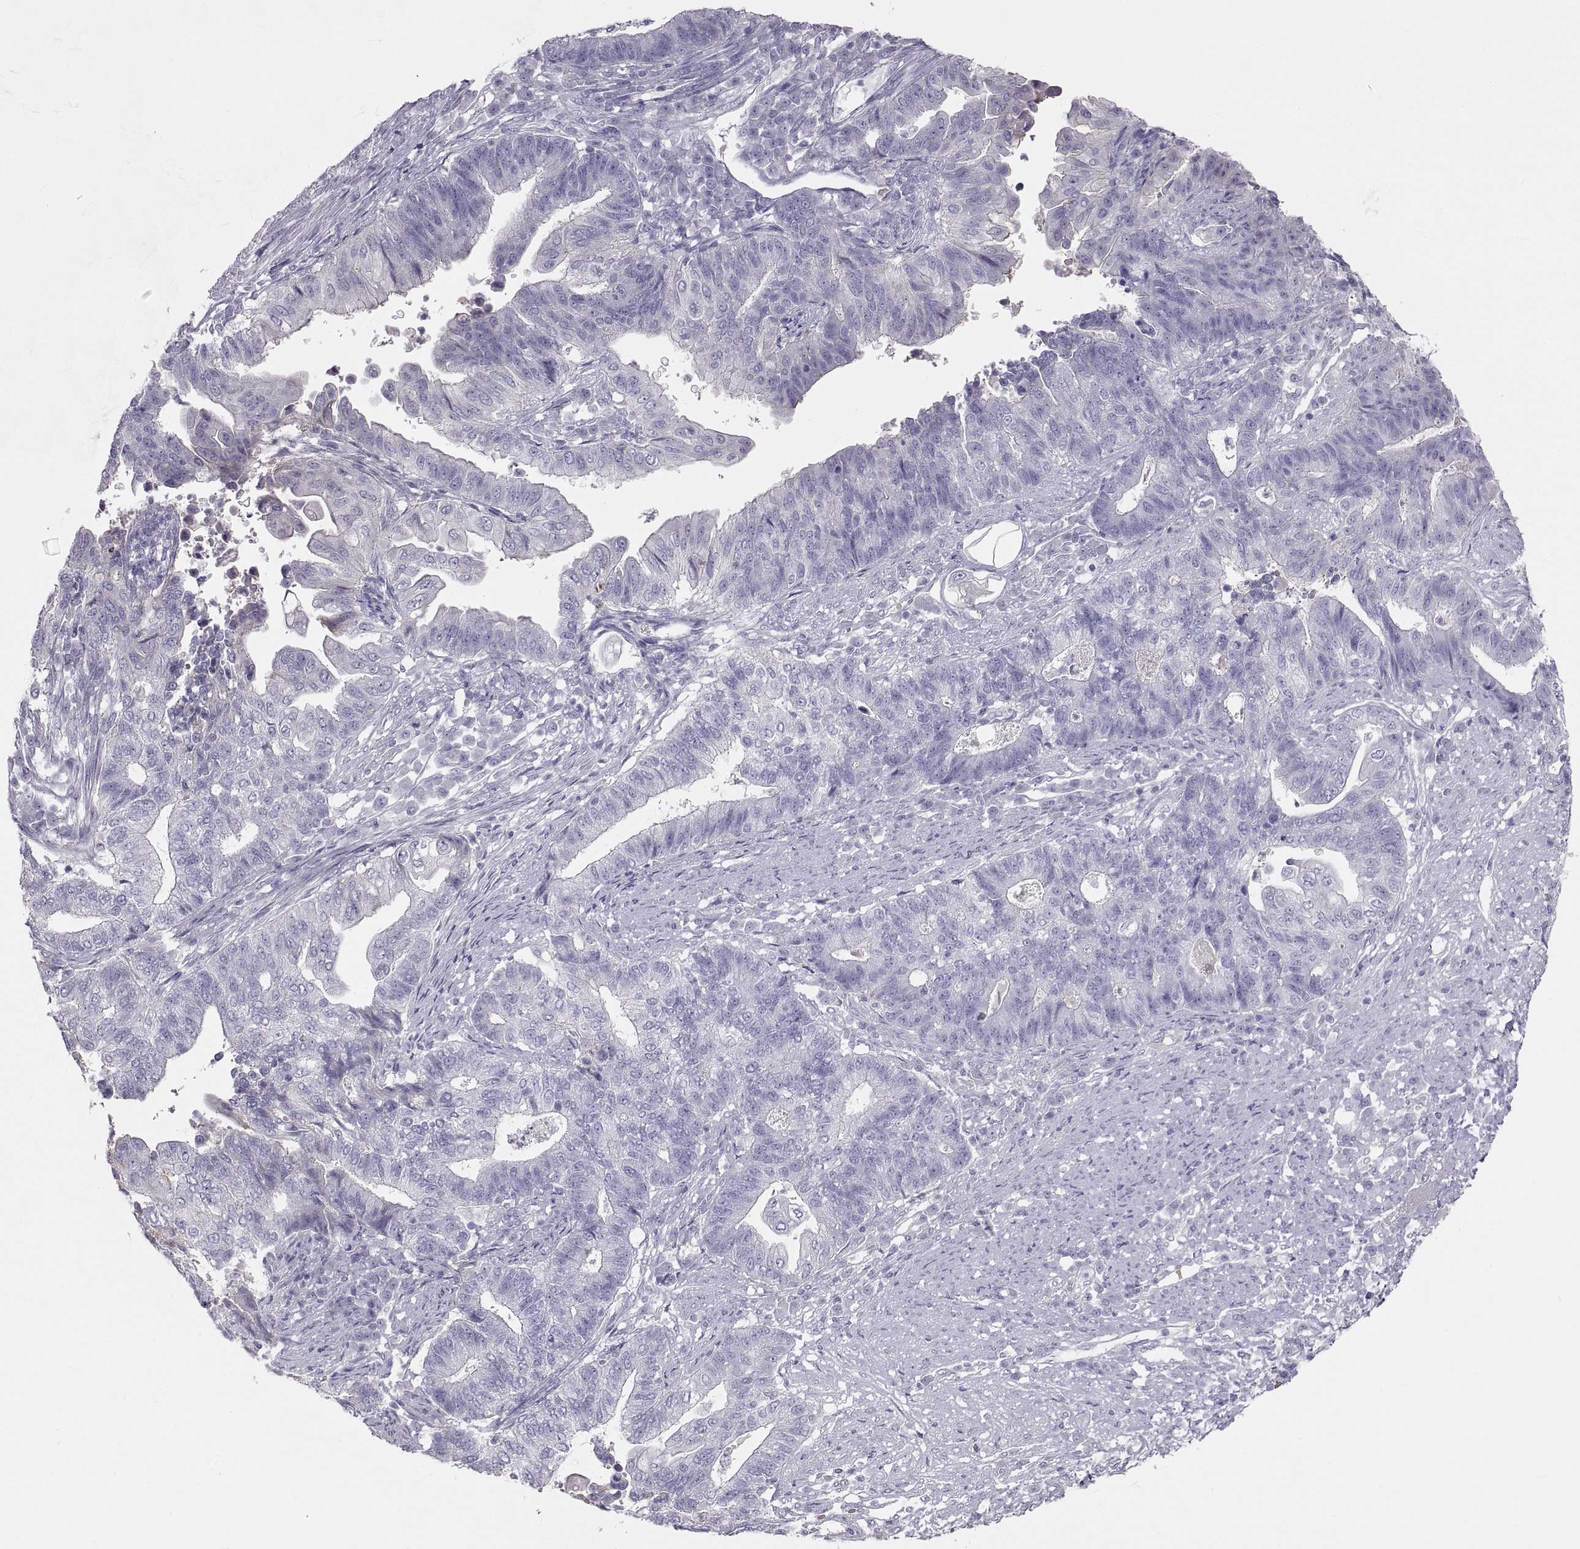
{"staining": {"intensity": "negative", "quantity": "none", "location": "none"}, "tissue": "endometrial cancer", "cell_type": "Tumor cells", "image_type": "cancer", "snomed": [{"axis": "morphology", "description": "Adenocarcinoma, NOS"}, {"axis": "topography", "description": "Uterus"}, {"axis": "topography", "description": "Endometrium"}], "caption": "High power microscopy image of an immunohistochemistry photomicrograph of endometrial cancer, revealing no significant expression in tumor cells.", "gene": "CRYBB3", "patient": {"sex": "female", "age": 54}}